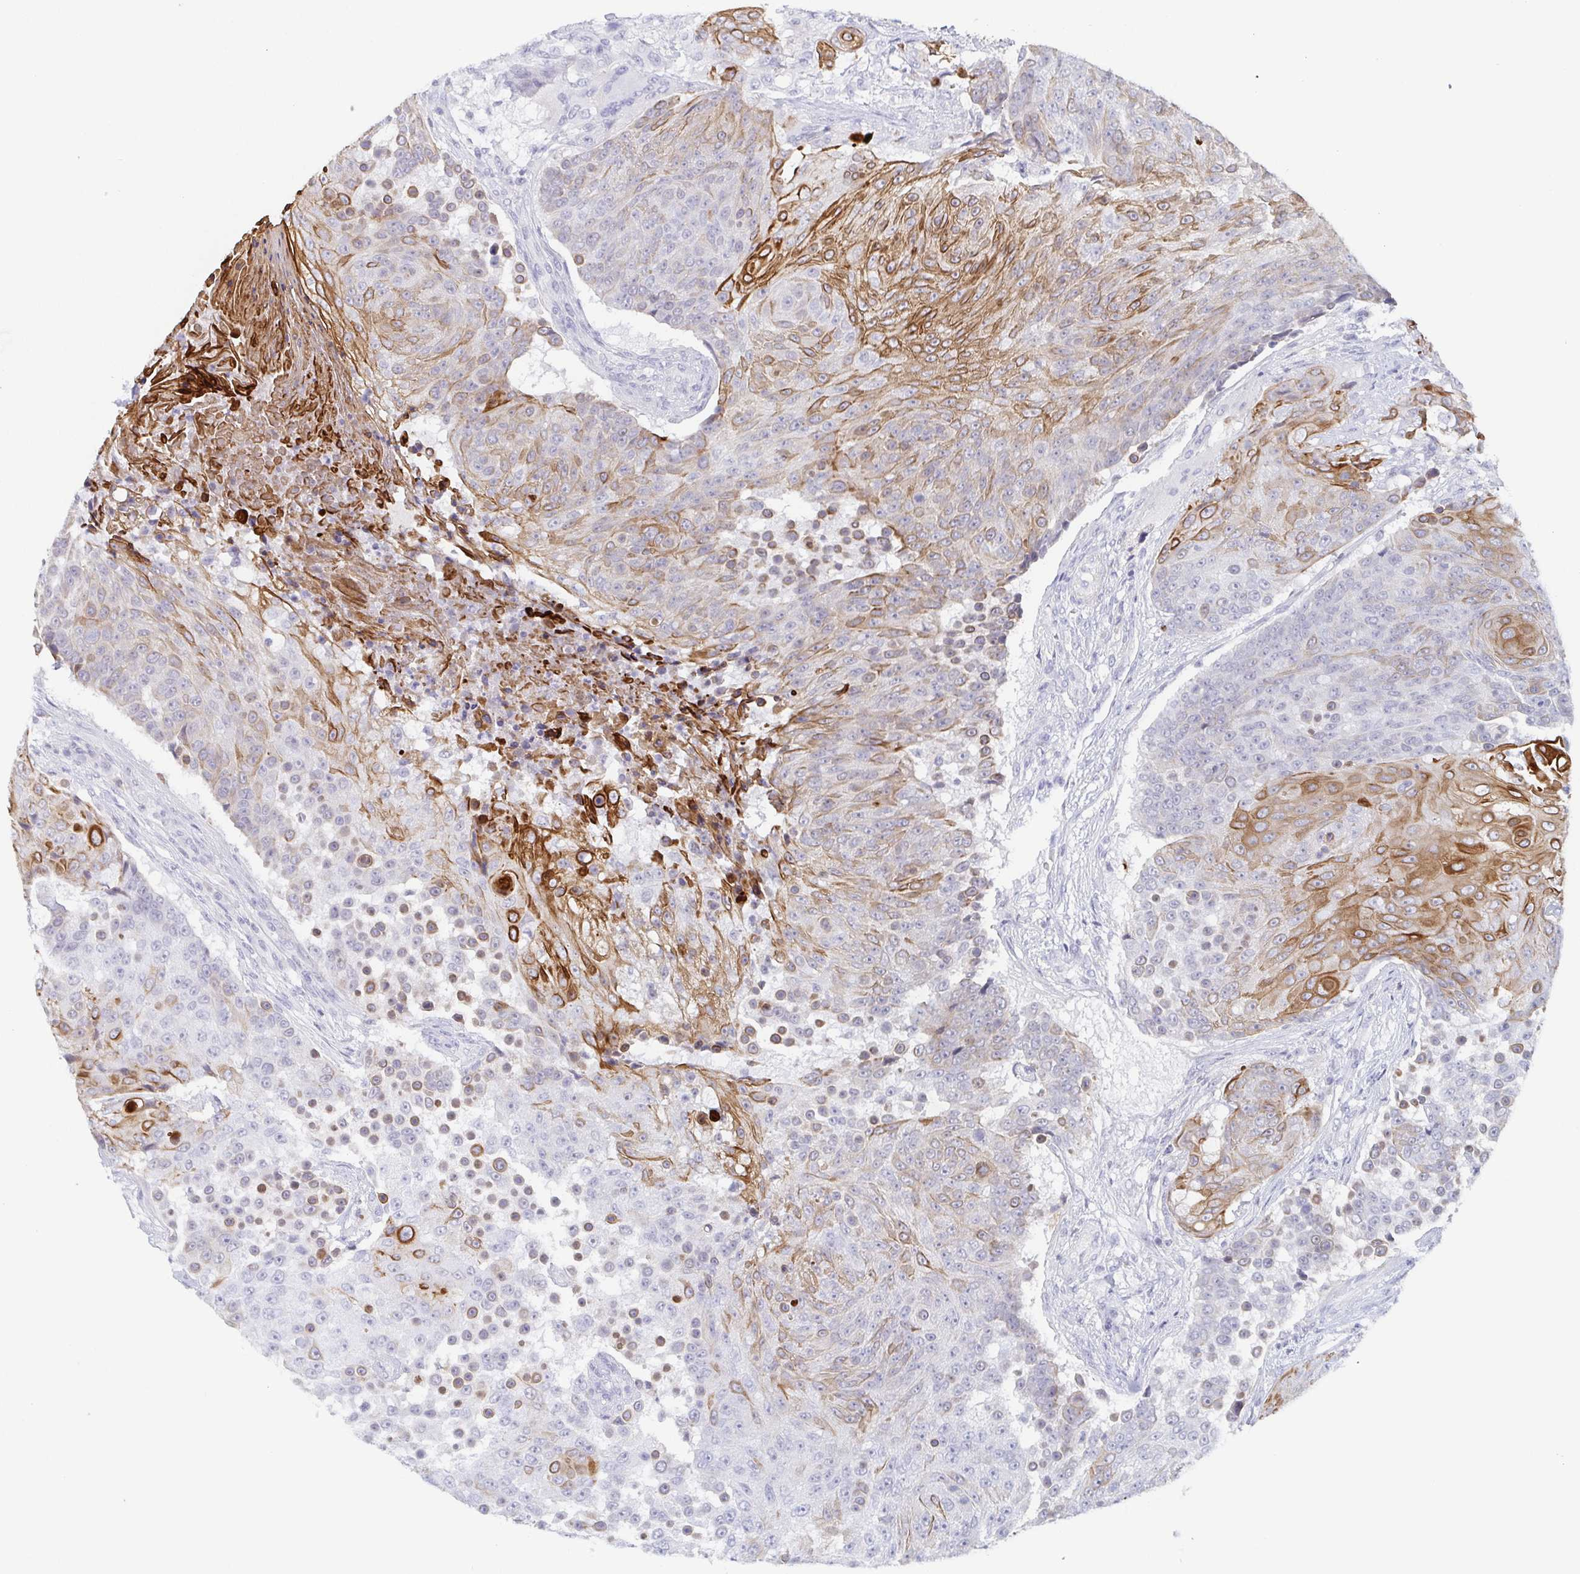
{"staining": {"intensity": "strong", "quantity": "<25%", "location": "cytoplasmic/membranous"}, "tissue": "urothelial cancer", "cell_type": "Tumor cells", "image_type": "cancer", "snomed": [{"axis": "morphology", "description": "Urothelial carcinoma, High grade"}, {"axis": "topography", "description": "Urinary bladder"}], "caption": "IHC image of human high-grade urothelial carcinoma stained for a protein (brown), which demonstrates medium levels of strong cytoplasmic/membranous expression in about <25% of tumor cells.", "gene": "RHOV", "patient": {"sex": "female", "age": 63}}